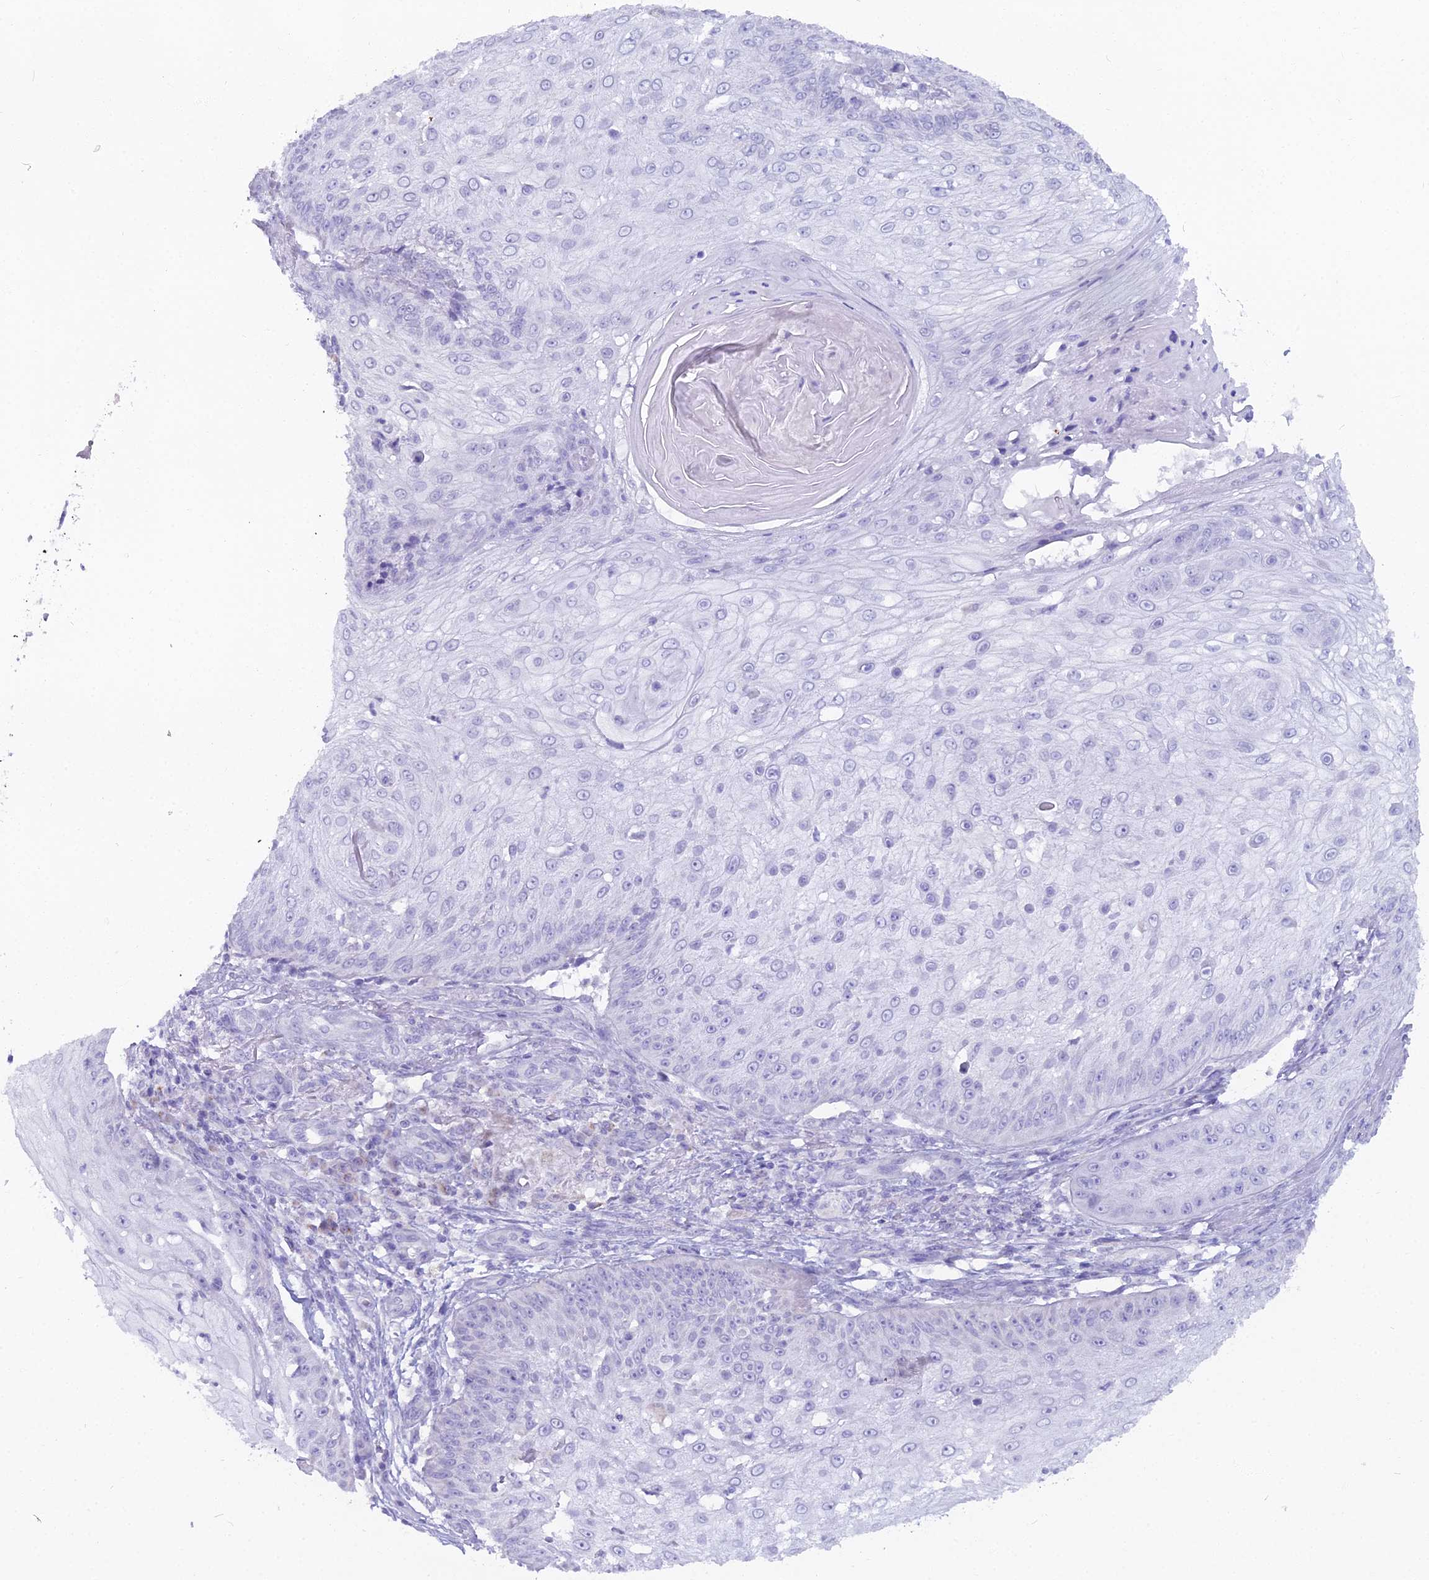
{"staining": {"intensity": "negative", "quantity": "none", "location": "none"}, "tissue": "skin cancer", "cell_type": "Tumor cells", "image_type": "cancer", "snomed": [{"axis": "morphology", "description": "Squamous cell carcinoma, NOS"}, {"axis": "topography", "description": "Skin"}], "caption": "A micrograph of squamous cell carcinoma (skin) stained for a protein exhibits no brown staining in tumor cells.", "gene": "CGB2", "patient": {"sex": "male", "age": 70}}